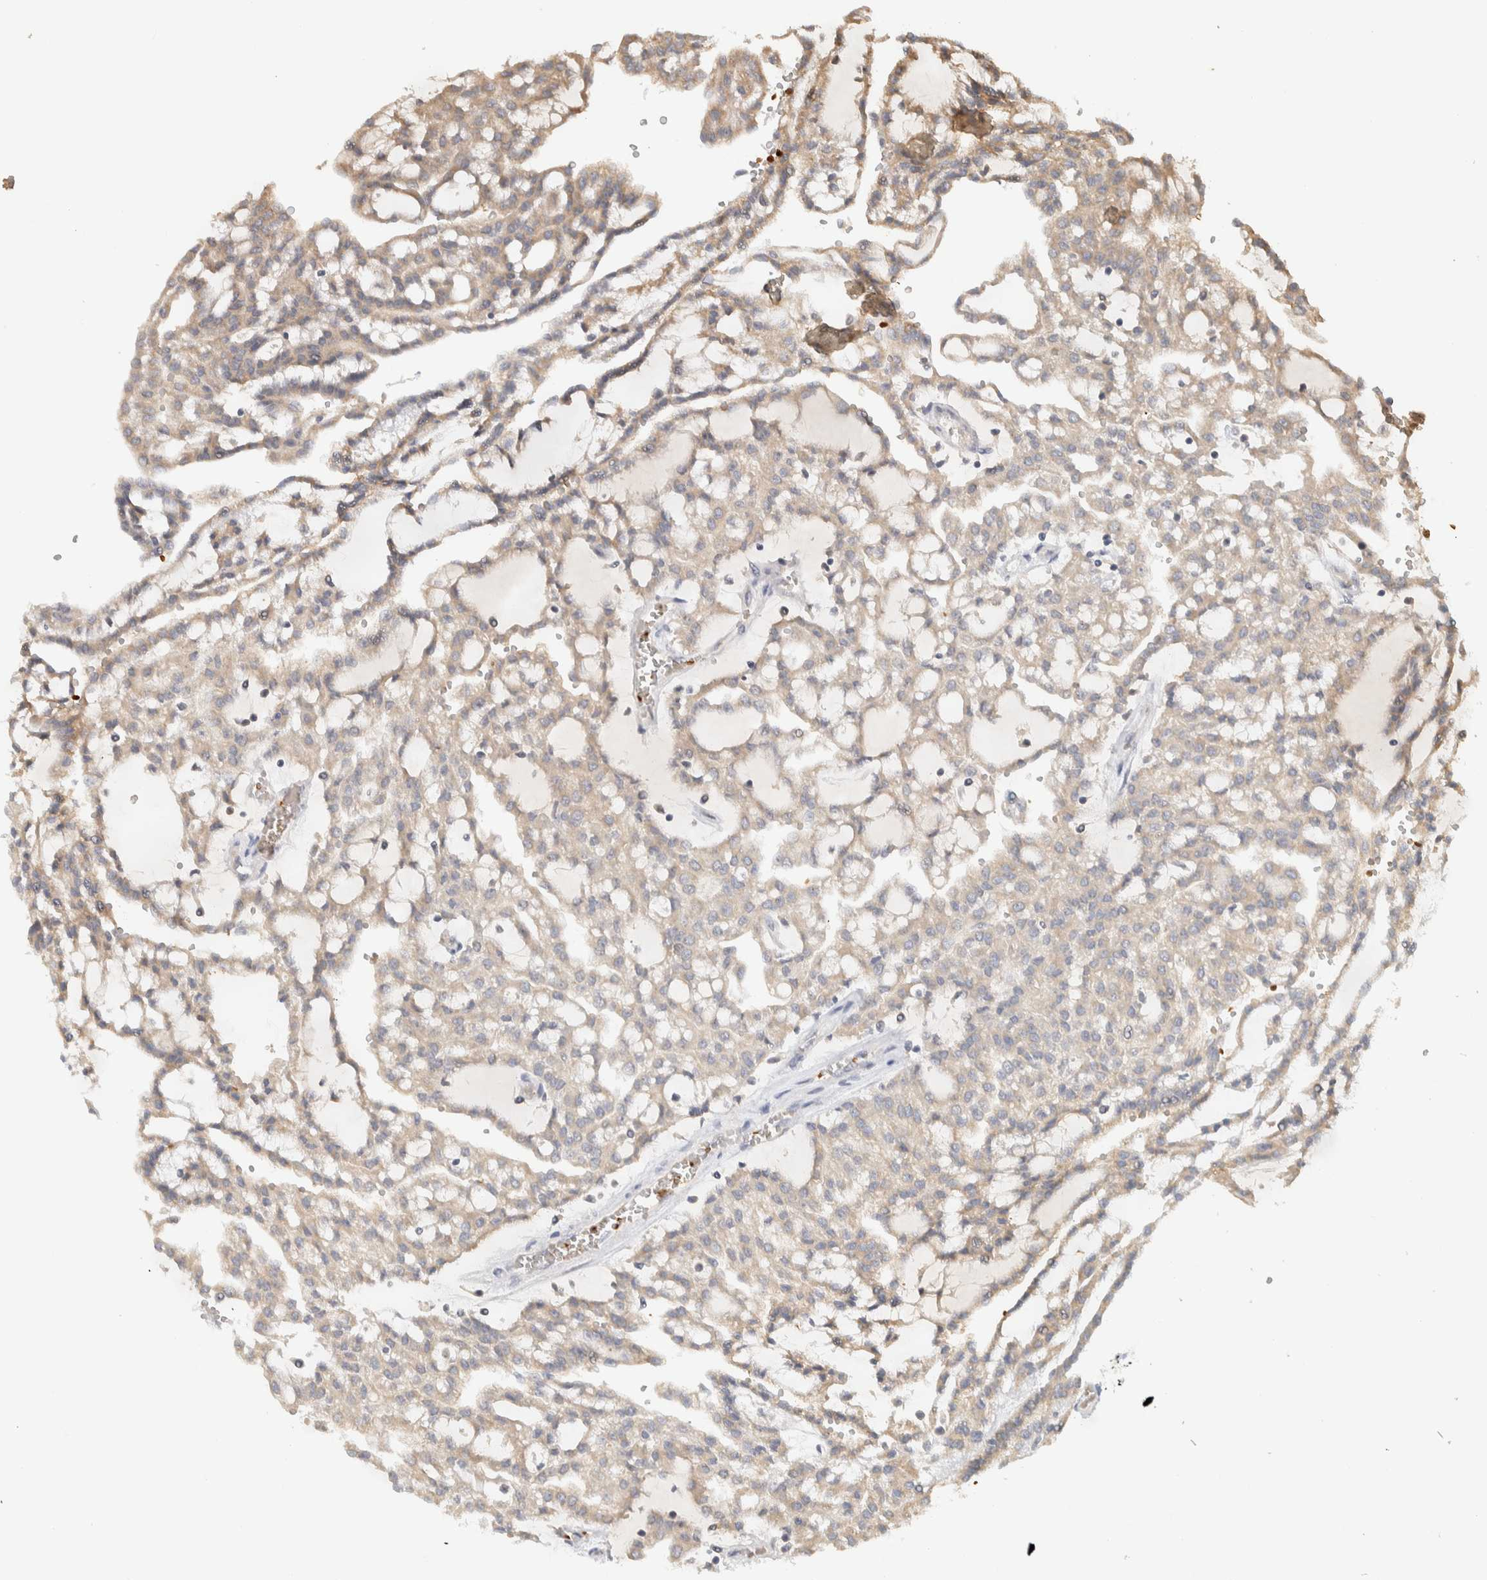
{"staining": {"intensity": "weak", "quantity": "<25%", "location": "cytoplasmic/membranous"}, "tissue": "renal cancer", "cell_type": "Tumor cells", "image_type": "cancer", "snomed": [{"axis": "morphology", "description": "Adenocarcinoma, NOS"}, {"axis": "topography", "description": "Kidney"}], "caption": "Human renal cancer stained for a protein using IHC shows no staining in tumor cells.", "gene": "TTI2", "patient": {"sex": "male", "age": 63}}